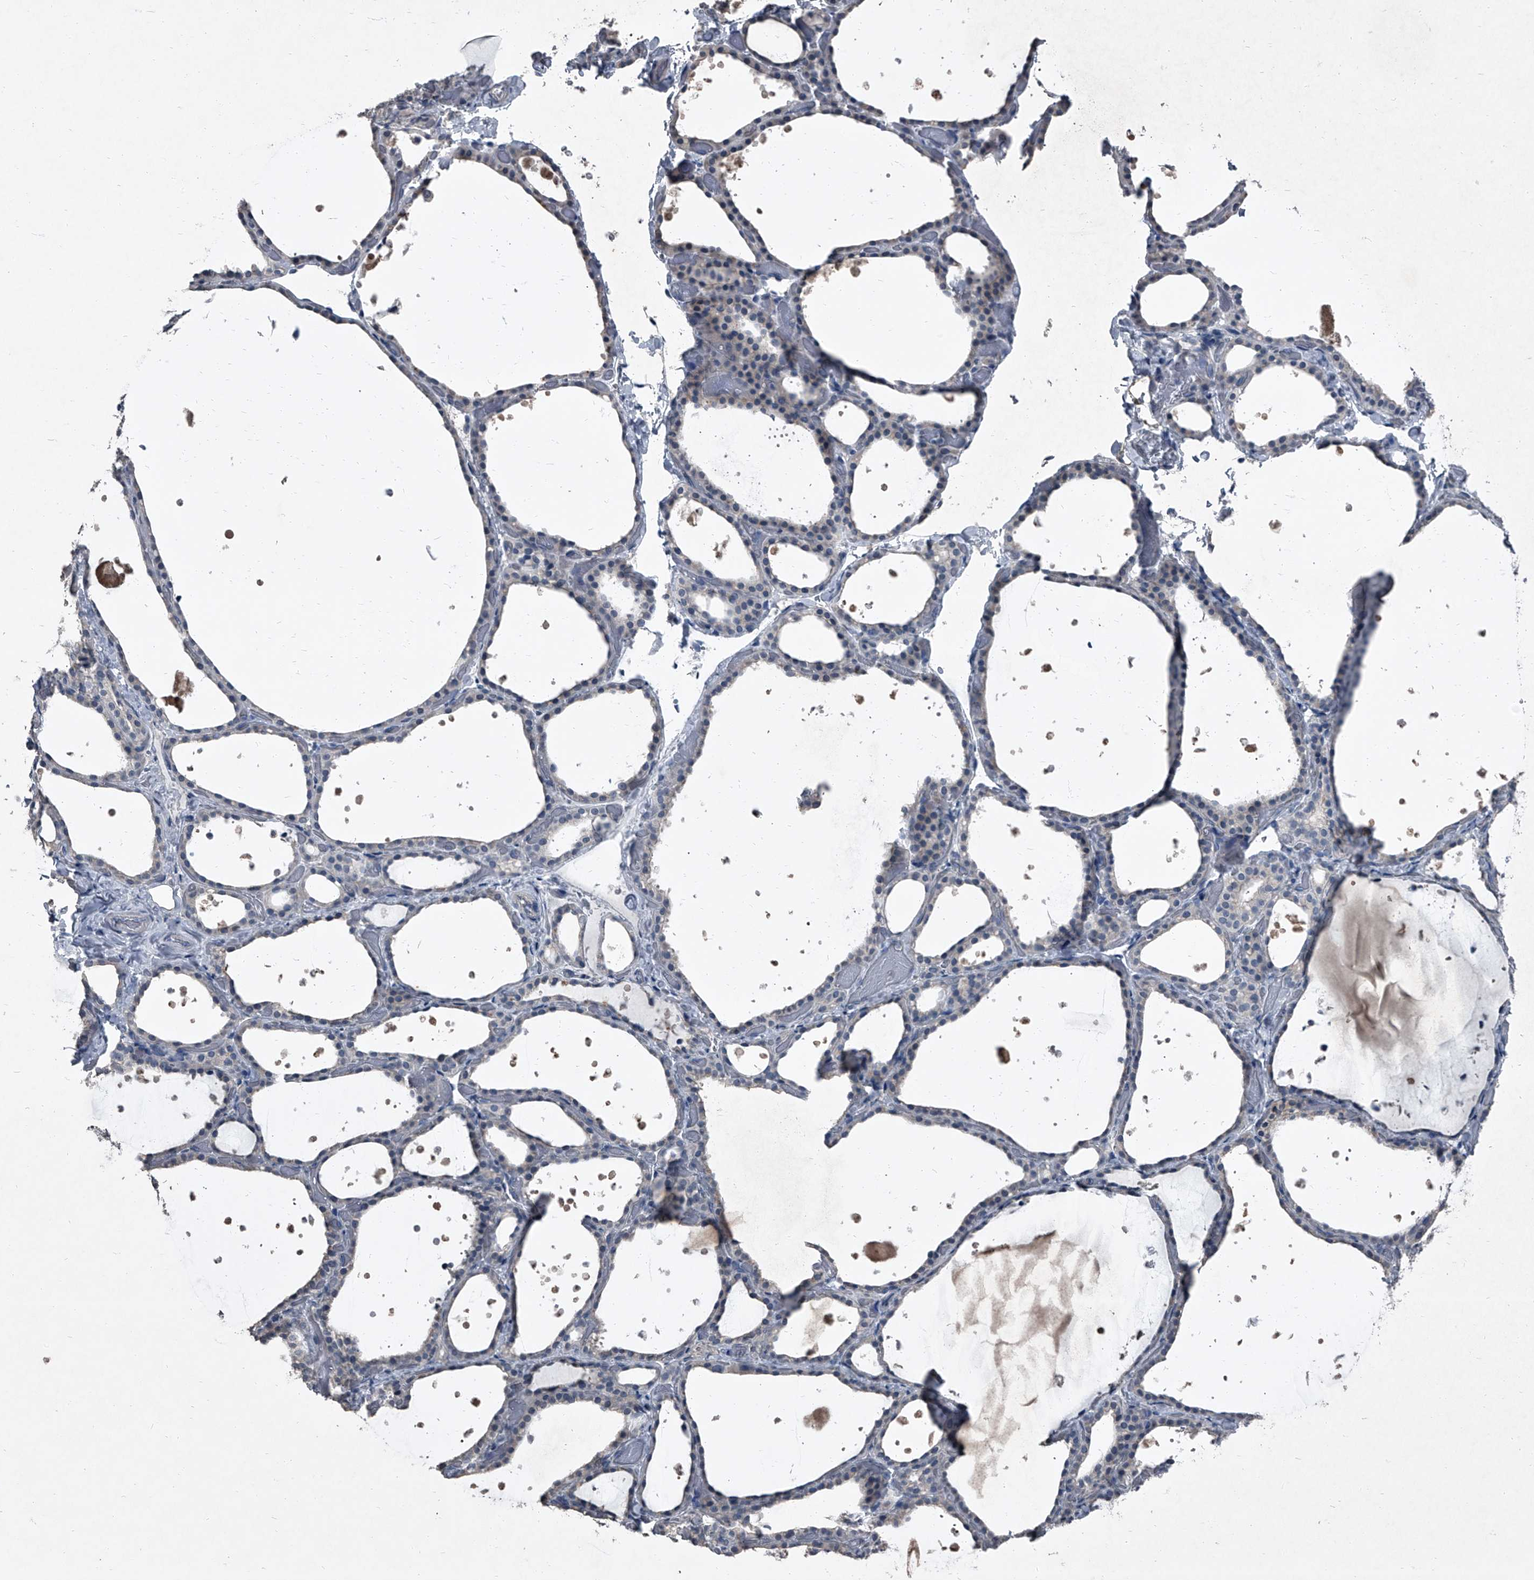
{"staining": {"intensity": "negative", "quantity": "none", "location": "none"}, "tissue": "thyroid gland", "cell_type": "Glandular cells", "image_type": "normal", "snomed": [{"axis": "morphology", "description": "Normal tissue, NOS"}, {"axis": "topography", "description": "Thyroid gland"}], "caption": "High magnification brightfield microscopy of unremarkable thyroid gland stained with DAB (brown) and counterstained with hematoxylin (blue): glandular cells show no significant staining.", "gene": "HEPHL1", "patient": {"sex": "female", "age": 44}}